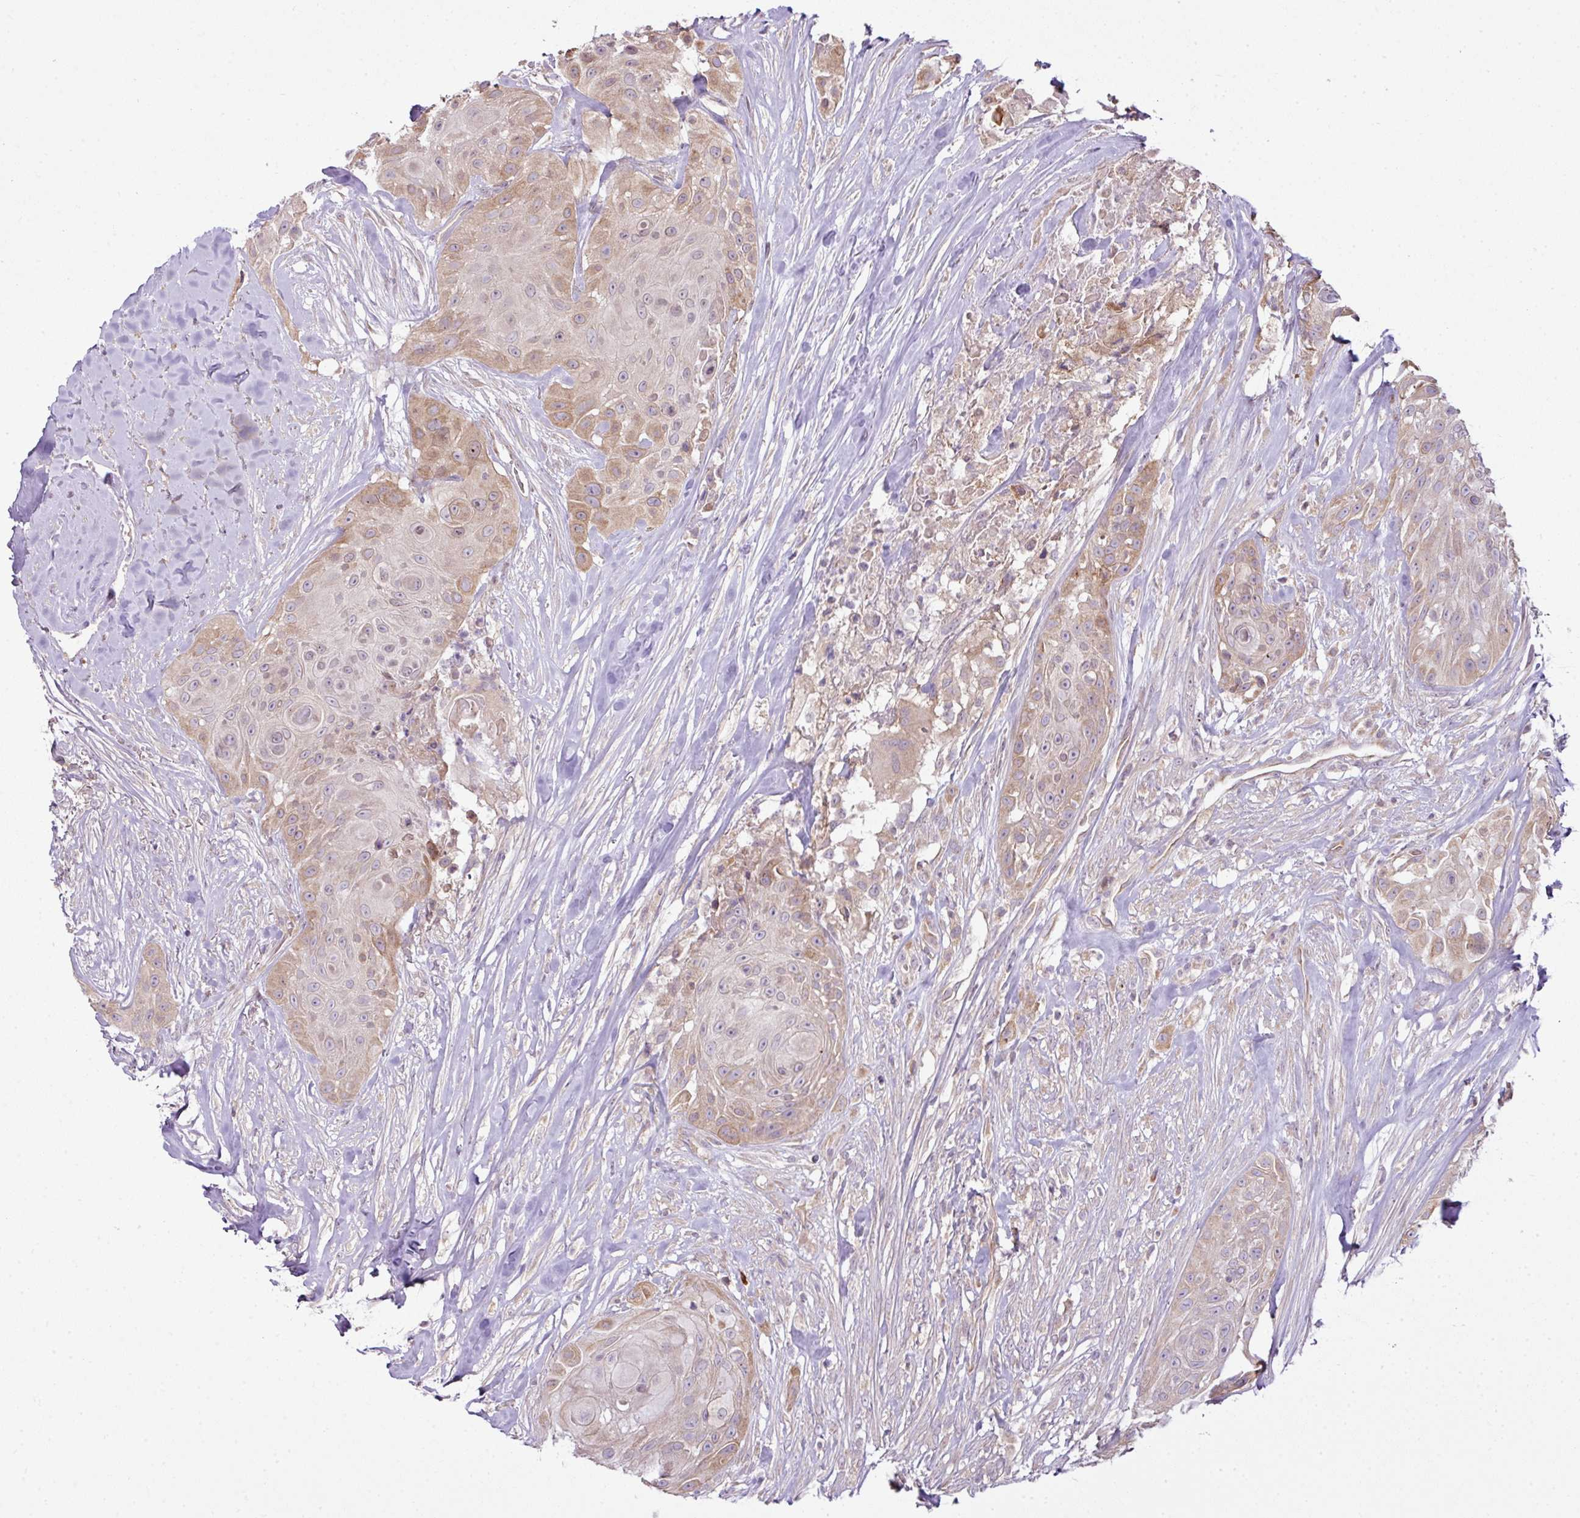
{"staining": {"intensity": "moderate", "quantity": "<25%", "location": "cytoplasmic/membranous"}, "tissue": "head and neck cancer", "cell_type": "Tumor cells", "image_type": "cancer", "snomed": [{"axis": "morphology", "description": "Squamous cell carcinoma, NOS"}, {"axis": "topography", "description": "Head-Neck"}], "caption": "Squamous cell carcinoma (head and neck) stained with DAB immunohistochemistry exhibits low levels of moderate cytoplasmic/membranous positivity in approximately <25% of tumor cells. (IHC, brightfield microscopy, high magnification).", "gene": "COX18", "patient": {"sex": "male", "age": 83}}